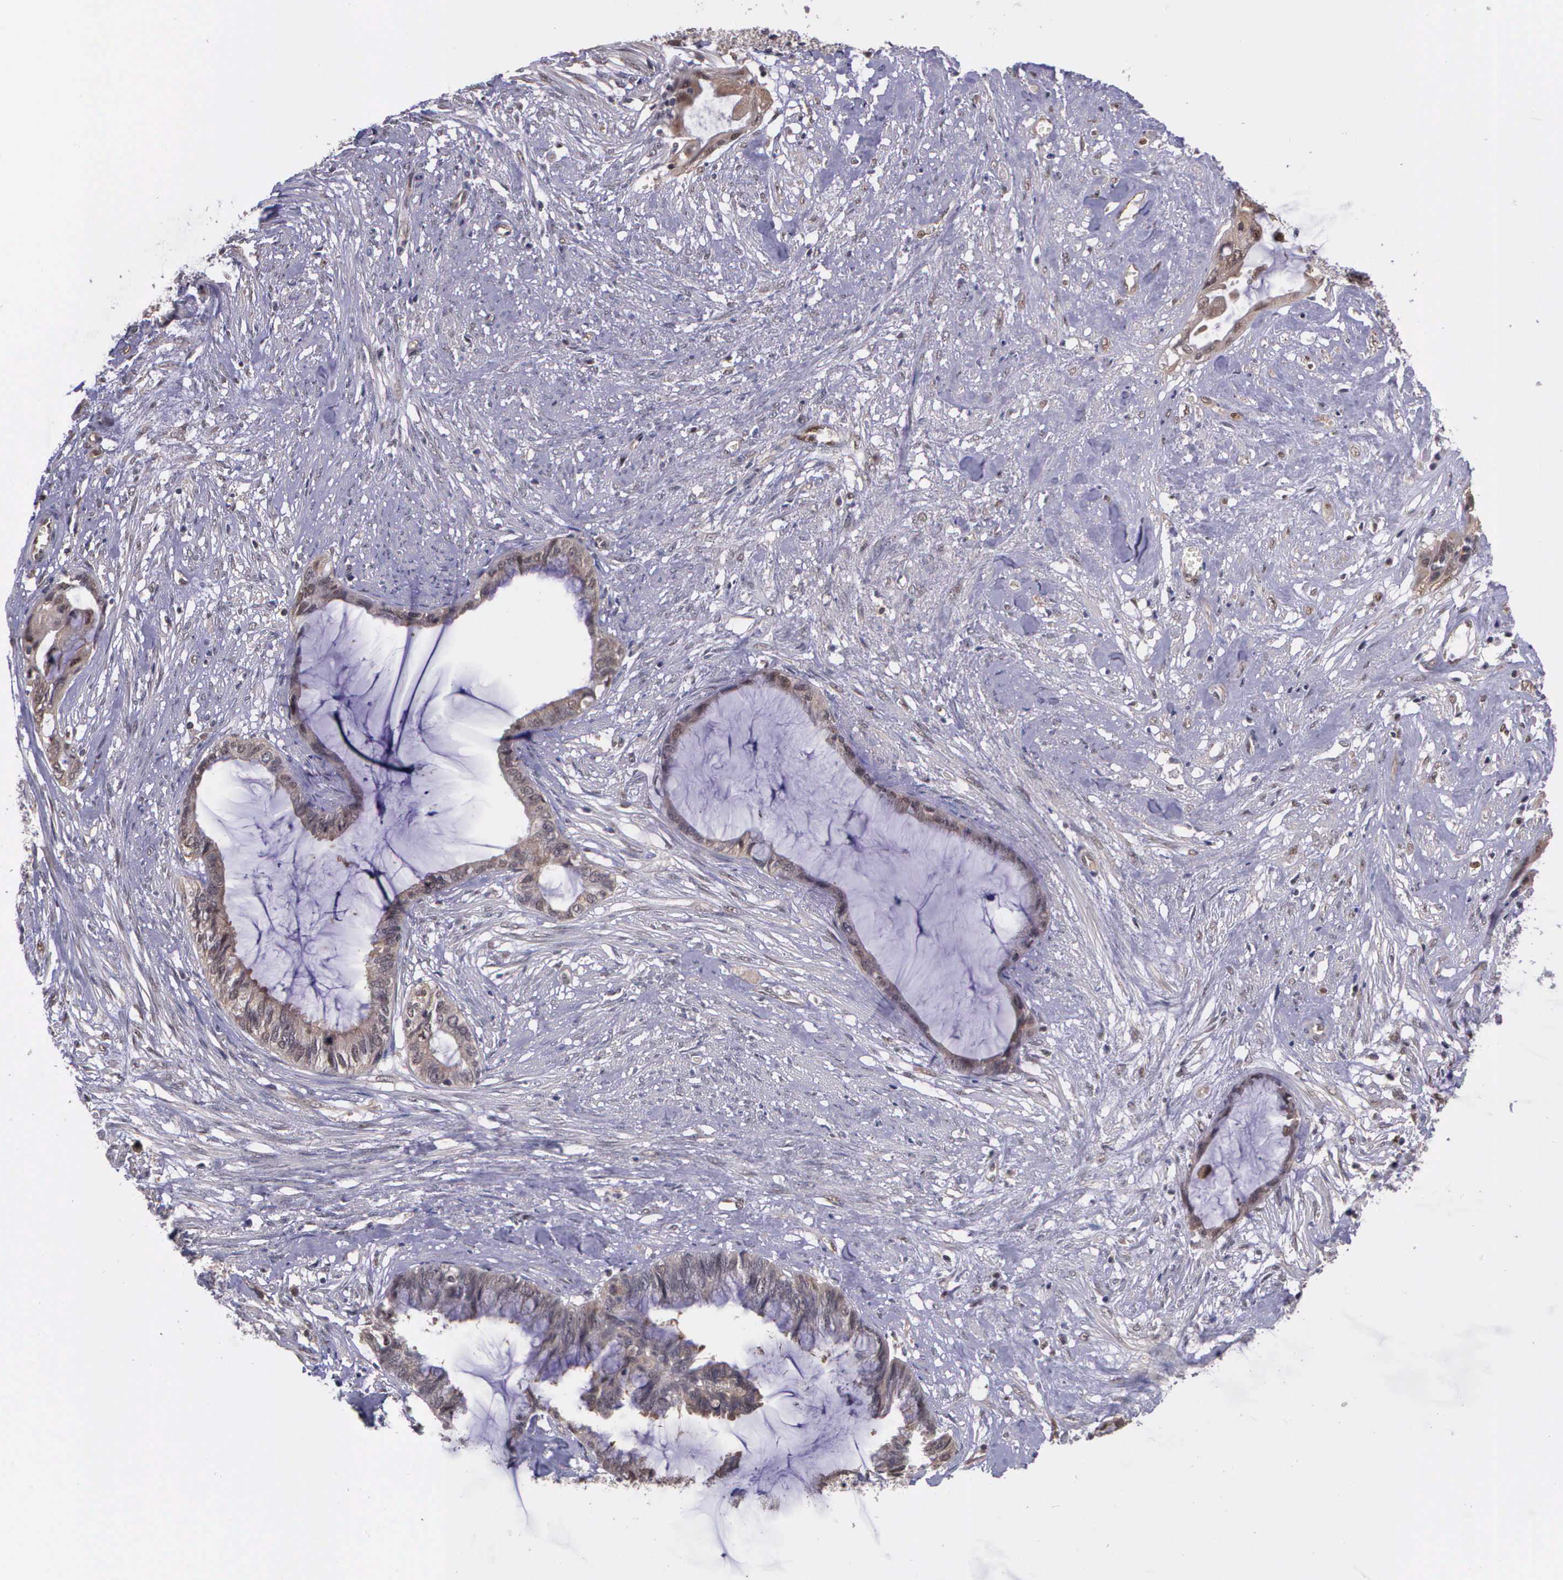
{"staining": {"intensity": "moderate", "quantity": ">75%", "location": "cytoplasmic/membranous"}, "tissue": "endometrial cancer", "cell_type": "Tumor cells", "image_type": "cancer", "snomed": [{"axis": "morphology", "description": "Adenocarcinoma, NOS"}, {"axis": "topography", "description": "Endometrium"}], "caption": "High-magnification brightfield microscopy of endometrial cancer stained with DAB (brown) and counterstained with hematoxylin (blue). tumor cells exhibit moderate cytoplasmic/membranous expression is present in about>75% of cells. Immunohistochemistry (ihc) stains the protein of interest in brown and the nuclei are stained blue.", "gene": "PSMC1", "patient": {"sex": "female", "age": 86}}